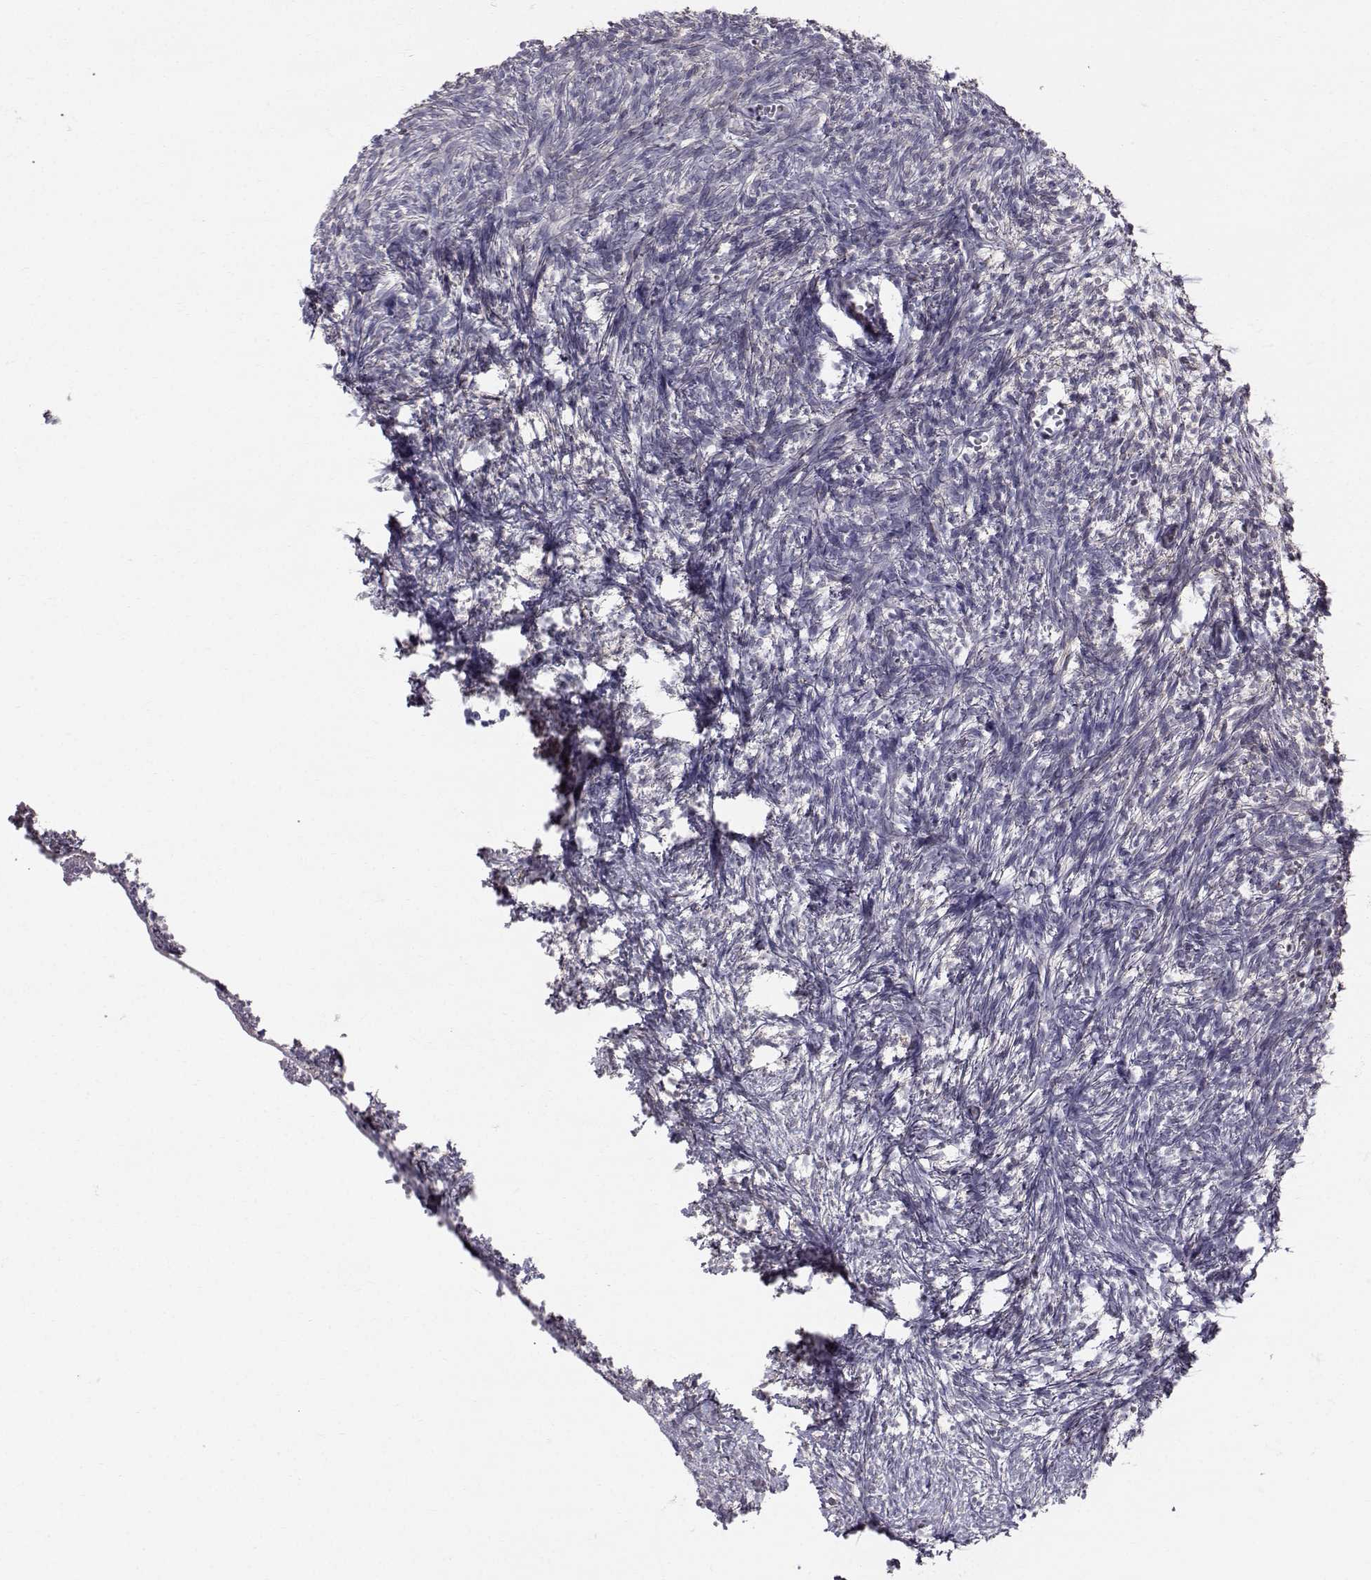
{"staining": {"intensity": "negative", "quantity": "none", "location": "none"}, "tissue": "ovary", "cell_type": "Follicle cells", "image_type": "normal", "snomed": [{"axis": "morphology", "description": "Normal tissue, NOS"}, {"axis": "topography", "description": "Ovary"}], "caption": "Immunohistochemical staining of unremarkable ovary reveals no significant positivity in follicle cells. (Stains: DAB (3,3'-diaminobenzidine) immunohistochemistry with hematoxylin counter stain, Microscopy: brightfield microscopy at high magnification).", "gene": "SPDYE4", "patient": {"sex": "female", "age": 43}}